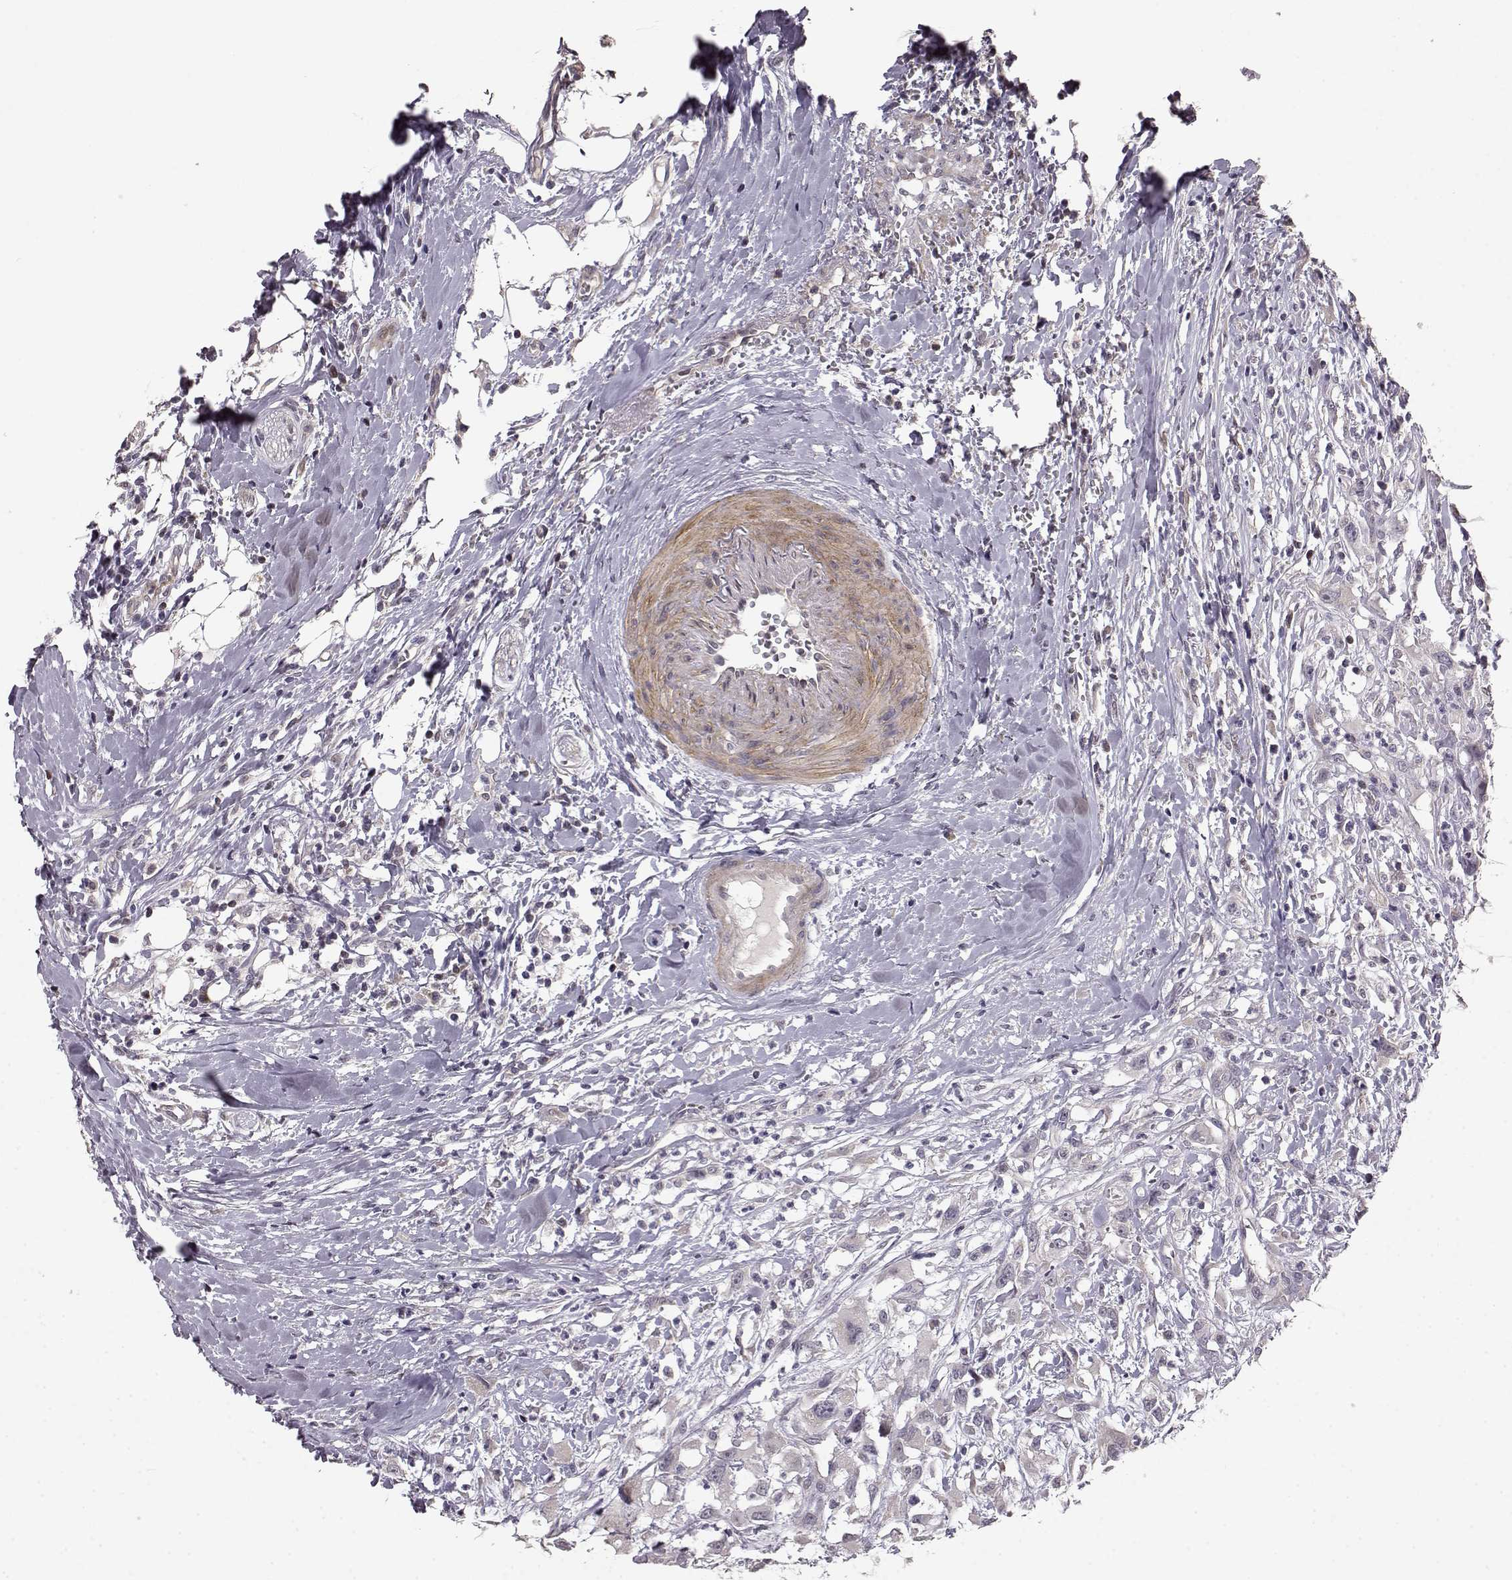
{"staining": {"intensity": "negative", "quantity": "none", "location": "none"}, "tissue": "head and neck cancer", "cell_type": "Tumor cells", "image_type": "cancer", "snomed": [{"axis": "morphology", "description": "Squamous cell carcinoma, NOS"}, {"axis": "morphology", "description": "Squamous cell carcinoma, metastatic, NOS"}, {"axis": "topography", "description": "Oral tissue"}, {"axis": "topography", "description": "Head-Neck"}], "caption": "Immunohistochemical staining of human squamous cell carcinoma (head and neck) reveals no significant expression in tumor cells.", "gene": "BACH2", "patient": {"sex": "female", "age": 85}}